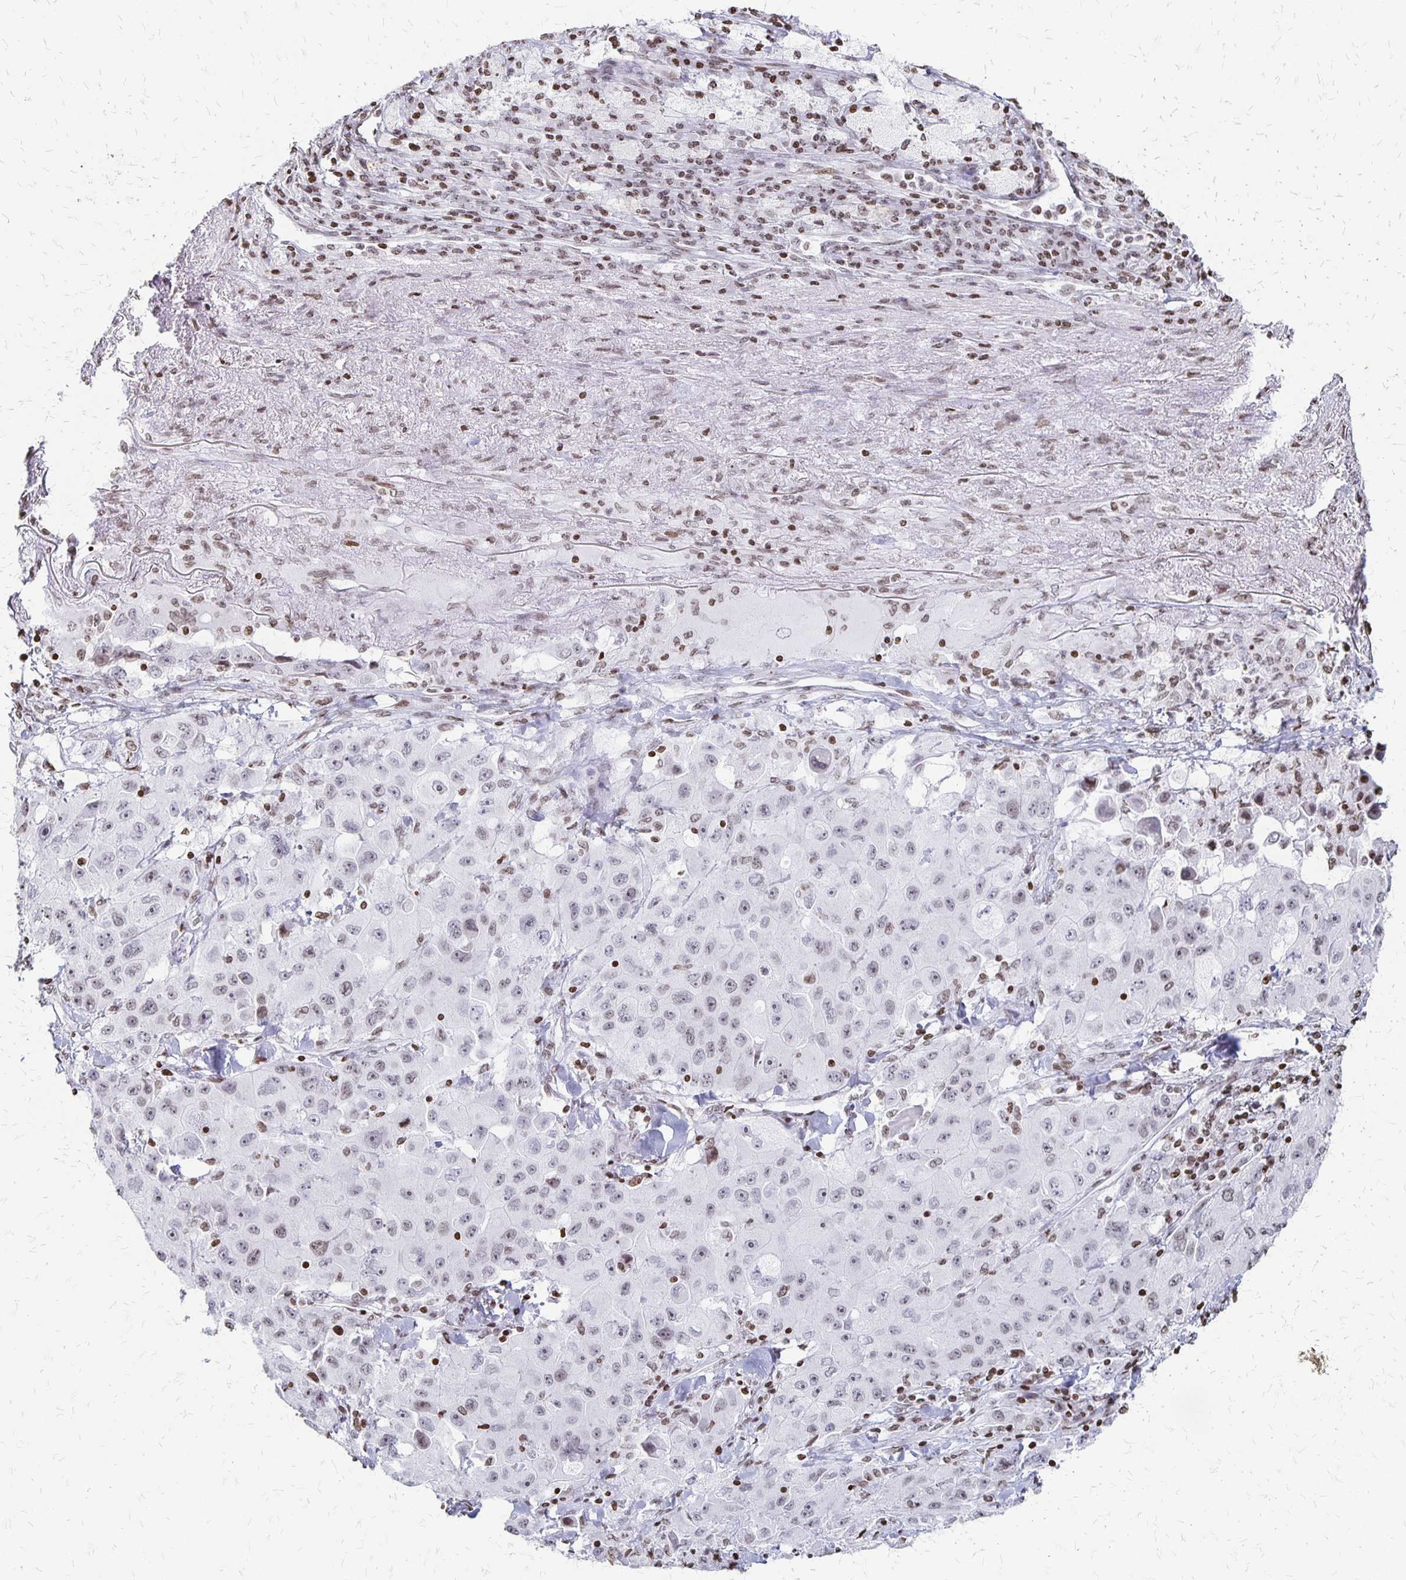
{"staining": {"intensity": "weak", "quantity": "<25%", "location": "nuclear"}, "tissue": "lung cancer", "cell_type": "Tumor cells", "image_type": "cancer", "snomed": [{"axis": "morphology", "description": "Squamous cell carcinoma, NOS"}, {"axis": "topography", "description": "Lung"}], "caption": "Immunohistochemistry (IHC) histopathology image of lung cancer (squamous cell carcinoma) stained for a protein (brown), which demonstrates no positivity in tumor cells. The staining was performed using DAB (3,3'-diaminobenzidine) to visualize the protein expression in brown, while the nuclei were stained in blue with hematoxylin (Magnification: 20x).", "gene": "ZNF280C", "patient": {"sex": "male", "age": 63}}